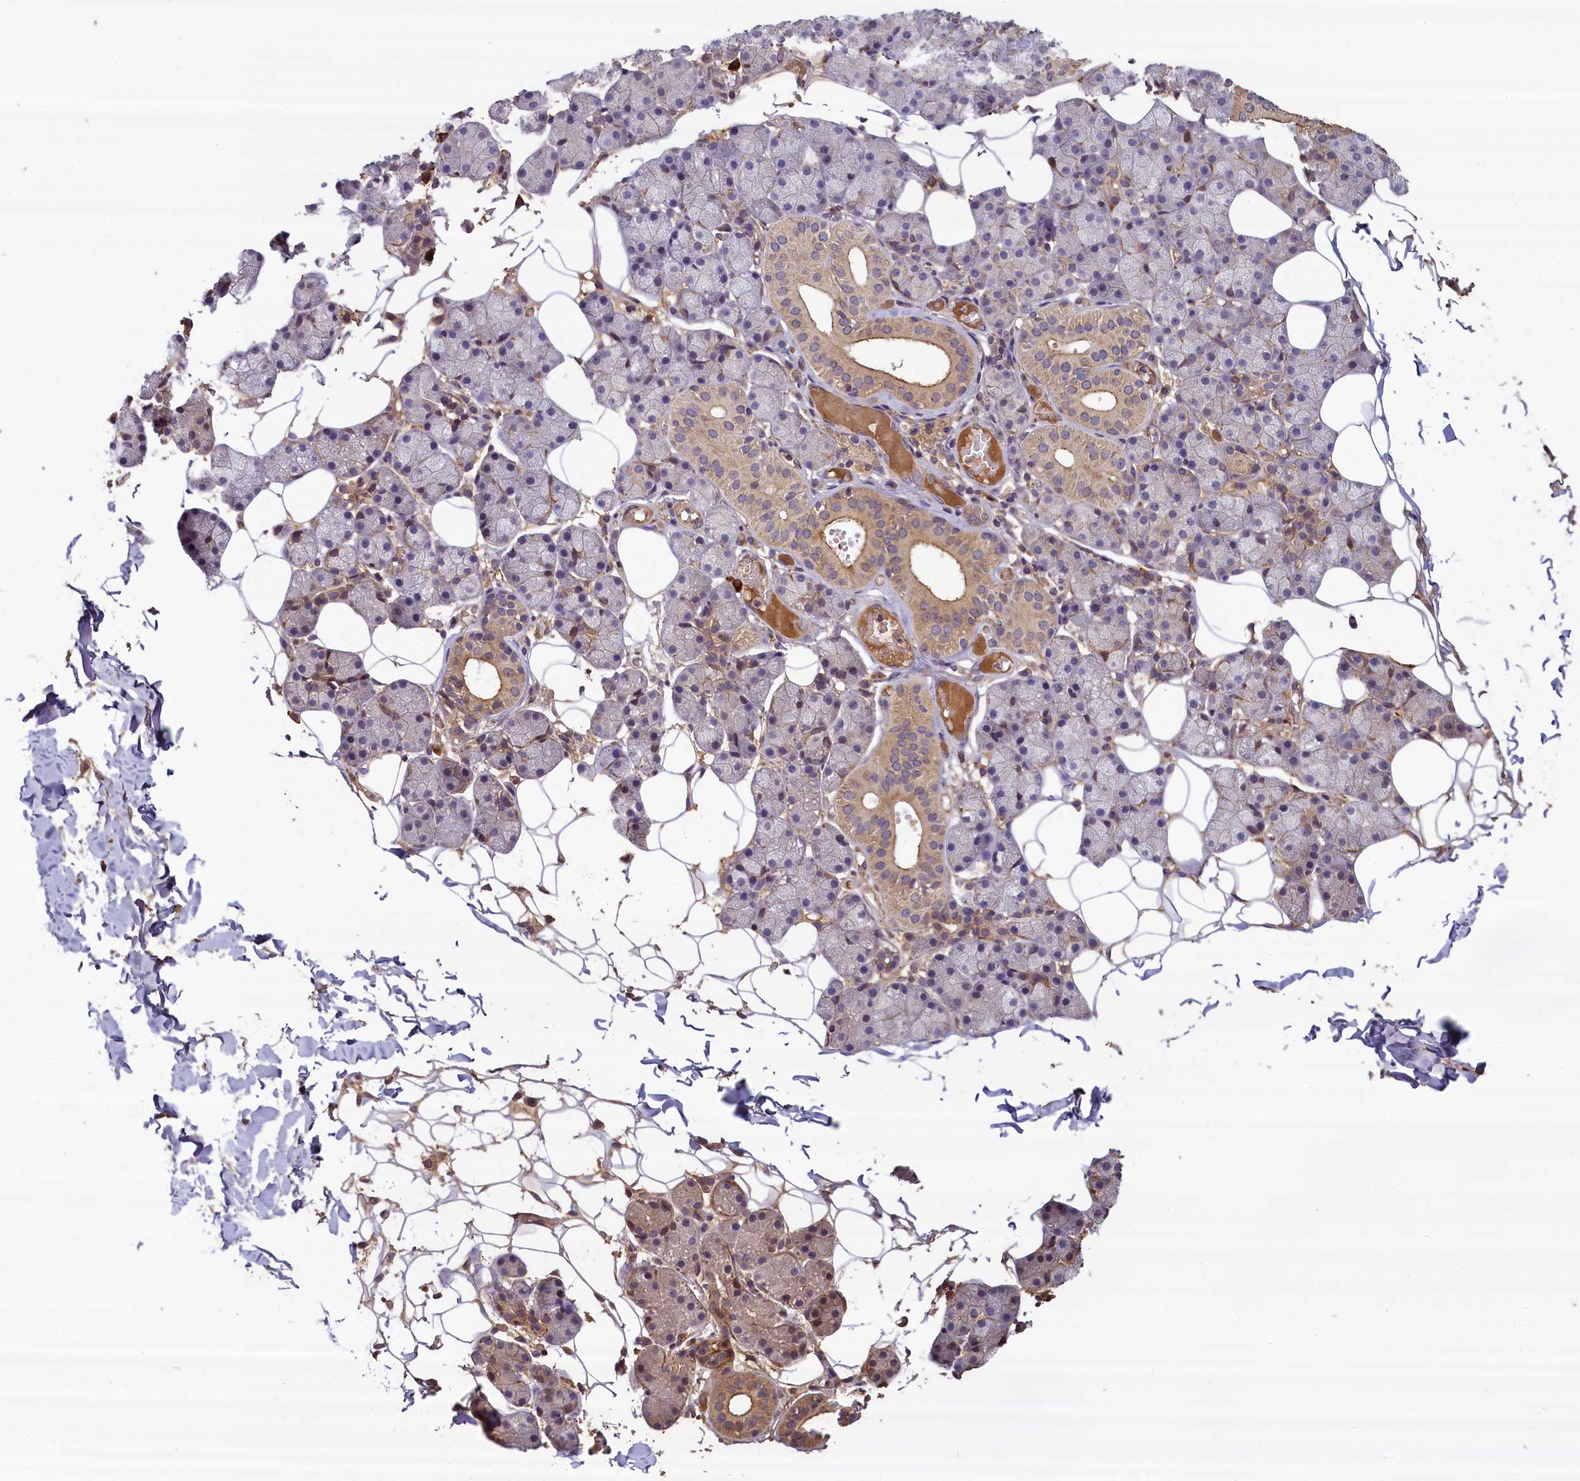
{"staining": {"intensity": "moderate", "quantity": "25%-75%", "location": "cytoplasmic/membranous"}, "tissue": "salivary gland", "cell_type": "Glandular cells", "image_type": "normal", "snomed": [{"axis": "morphology", "description": "Normal tissue, NOS"}, {"axis": "topography", "description": "Salivary gland"}], "caption": "Immunohistochemical staining of benign salivary gland reveals 25%-75% levels of moderate cytoplasmic/membranous protein staining in about 25%-75% of glandular cells.", "gene": "NUDT6", "patient": {"sex": "female", "age": 33}}